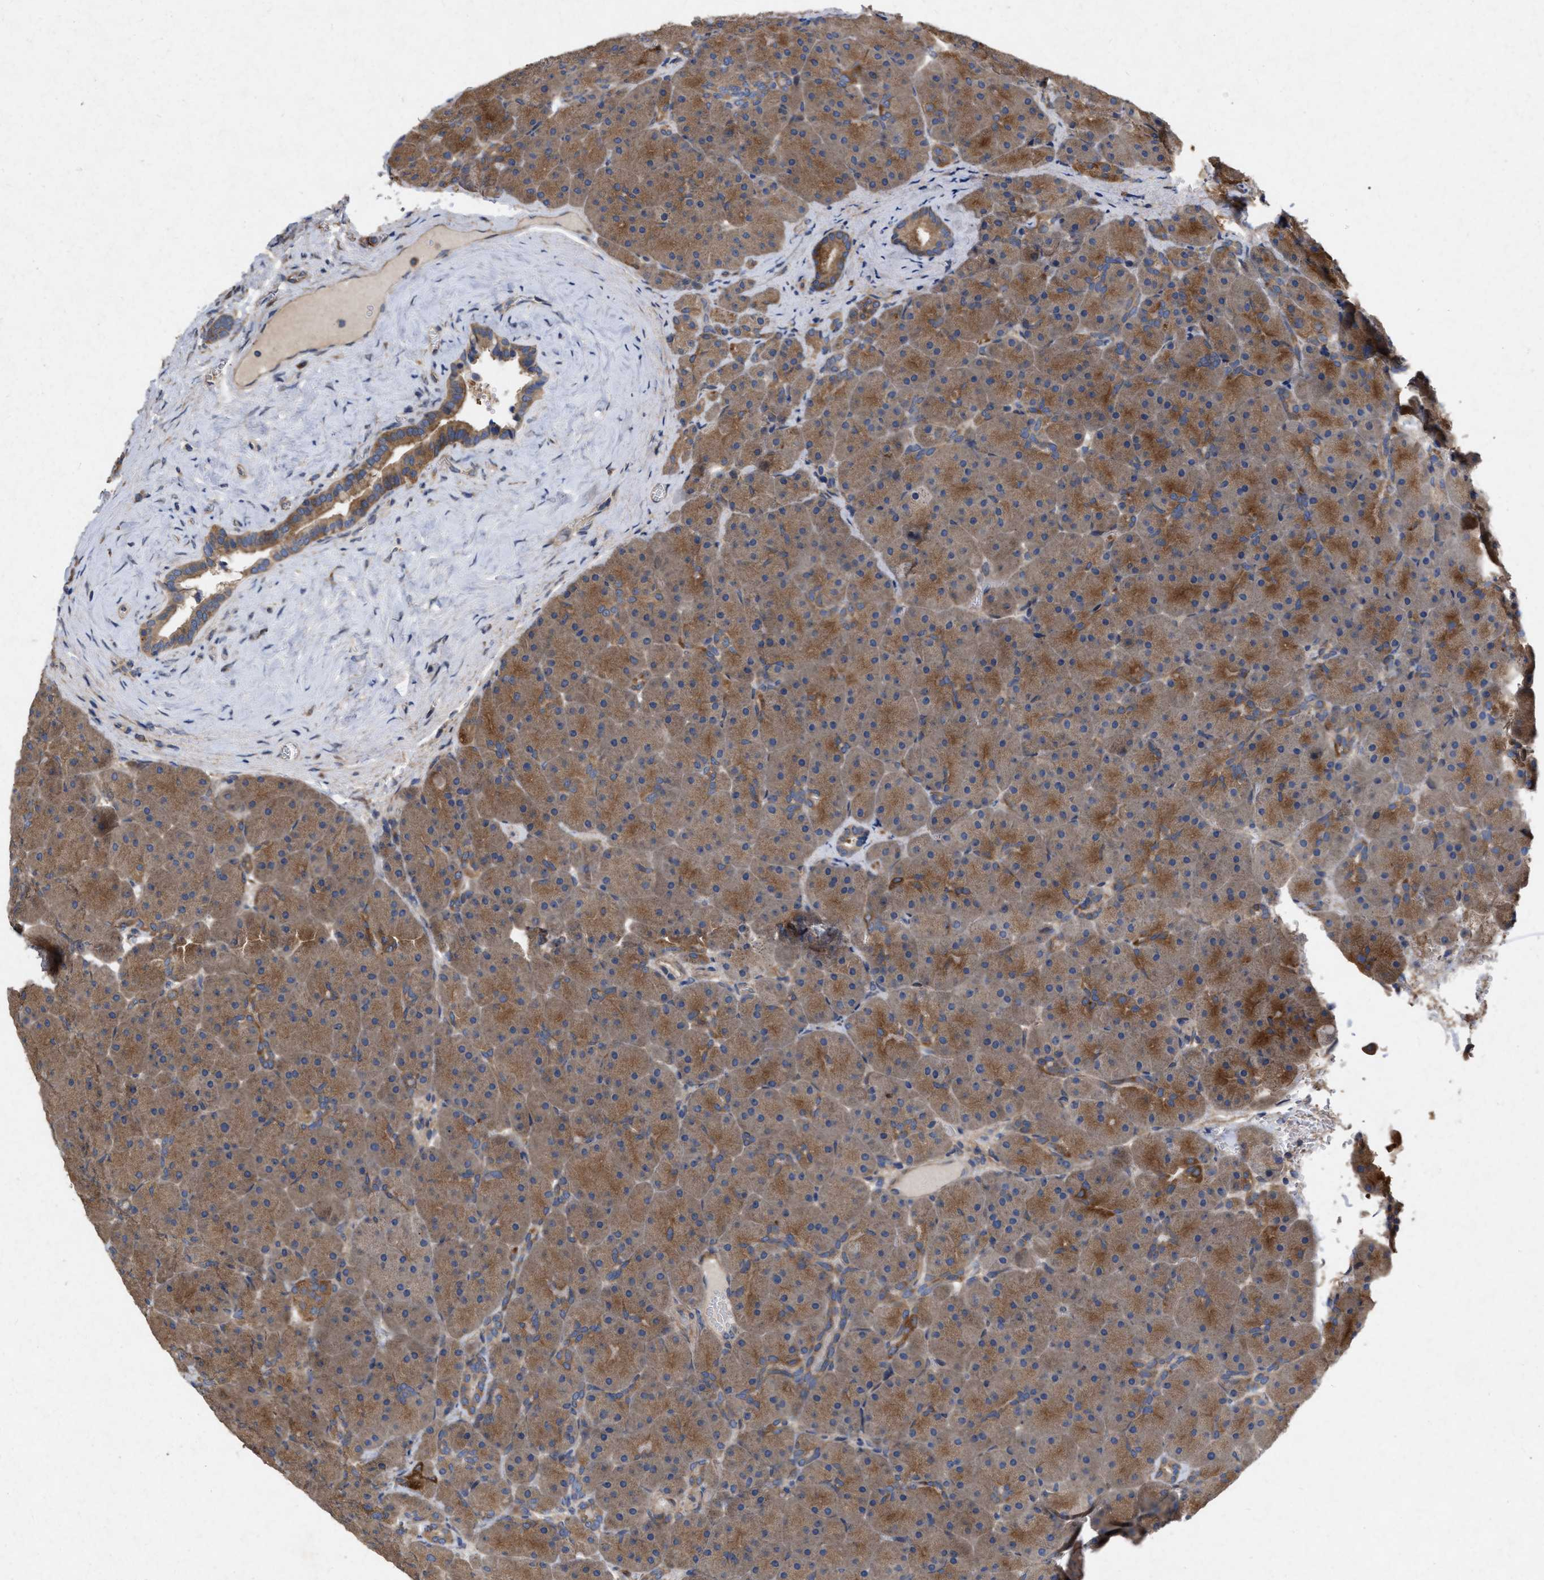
{"staining": {"intensity": "moderate", "quantity": ">75%", "location": "cytoplasmic/membranous"}, "tissue": "pancreas", "cell_type": "Exocrine glandular cells", "image_type": "normal", "snomed": [{"axis": "morphology", "description": "Normal tissue, NOS"}, {"axis": "topography", "description": "Pancreas"}], "caption": "This histopathology image shows IHC staining of normal human pancreas, with medium moderate cytoplasmic/membranous staining in approximately >75% of exocrine glandular cells.", "gene": "CDKN2C", "patient": {"sex": "male", "age": 66}}